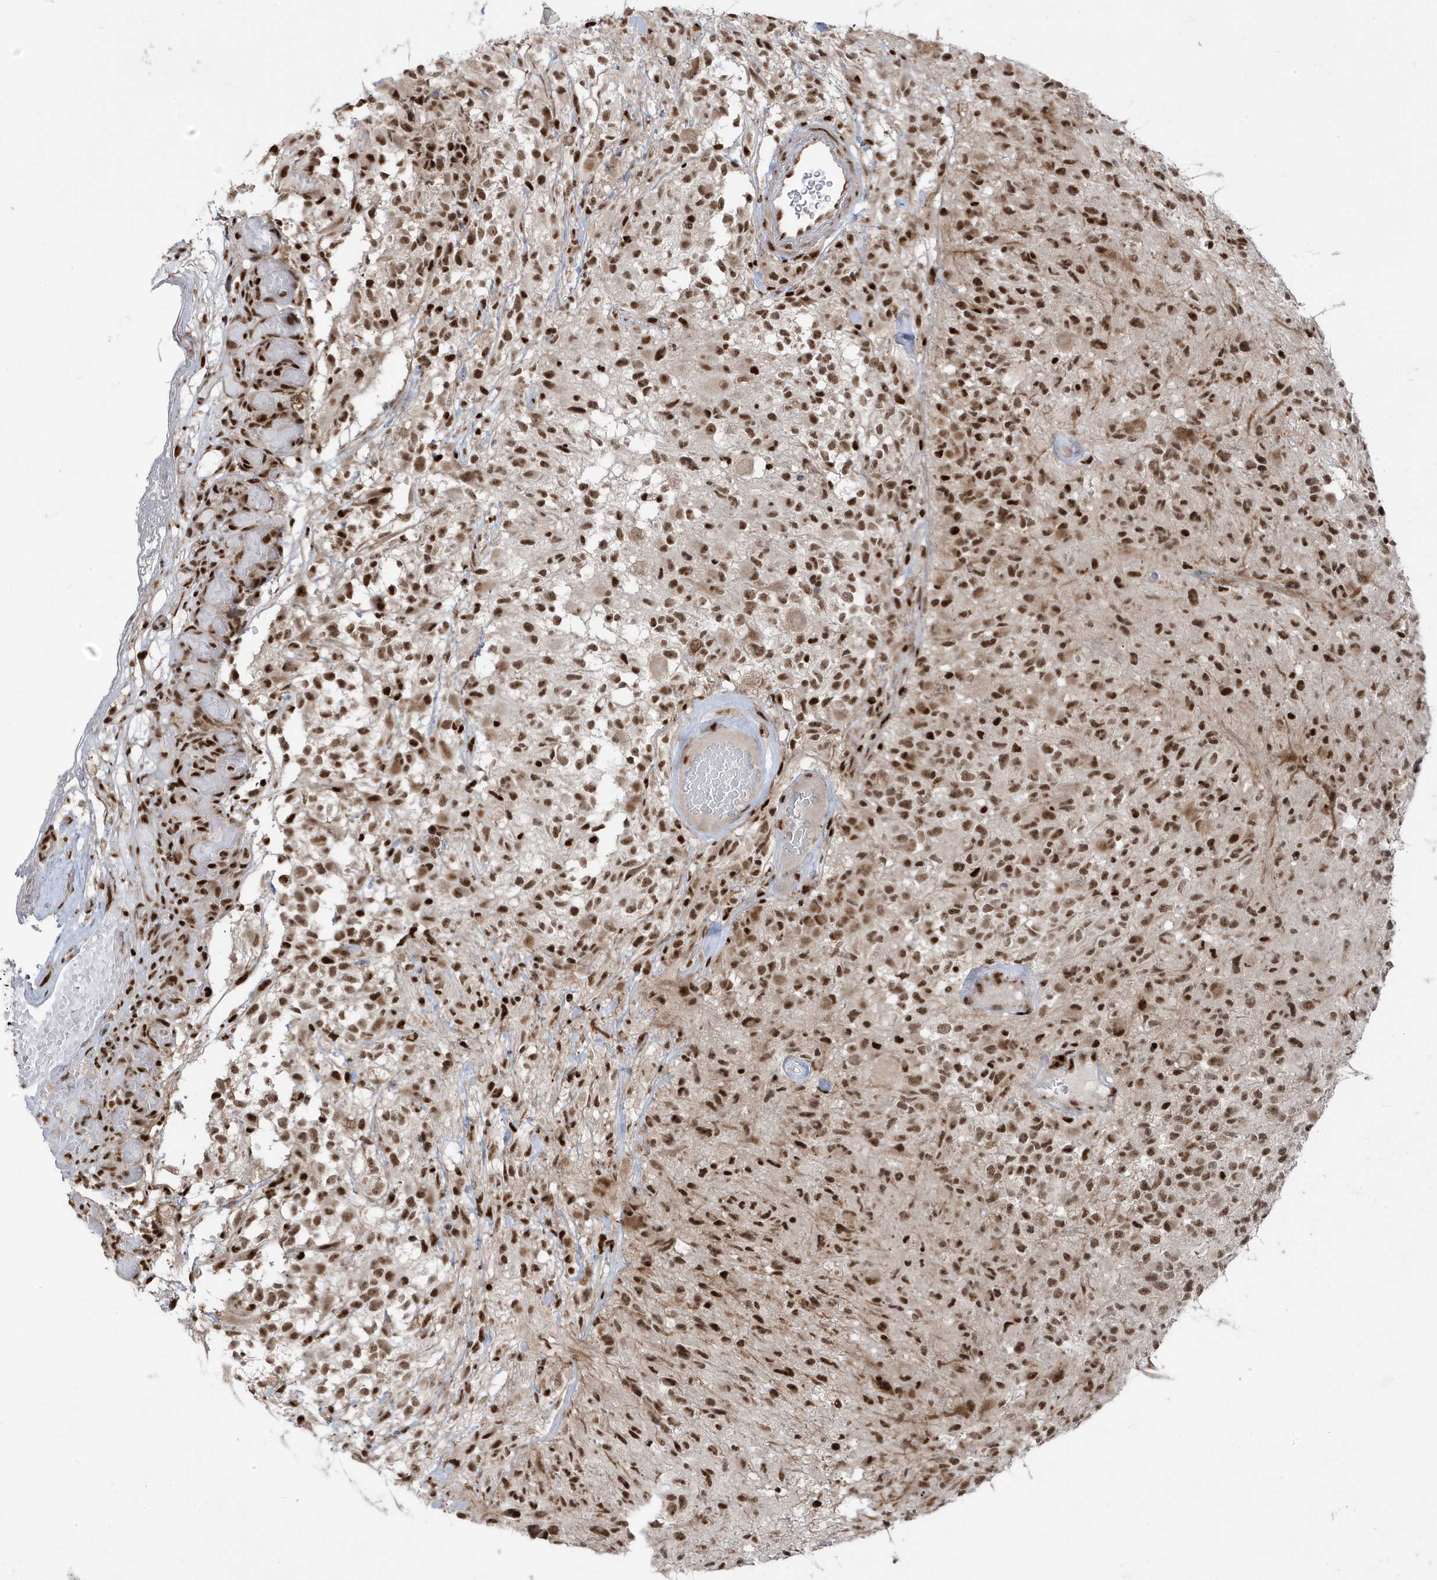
{"staining": {"intensity": "strong", "quantity": ">75%", "location": "nuclear"}, "tissue": "glioma", "cell_type": "Tumor cells", "image_type": "cancer", "snomed": [{"axis": "morphology", "description": "Glioma, malignant, High grade"}, {"axis": "morphology", "description": "Glioblastoma, NOS"}, {"axis": "topography", "description": "Brain"}], "caption": "About >75% of tumor cells in human glioma exhibit strong nuclear protein expression as visualized by brown immunohistochemical staining.", "gene": "MTREX", "patient": {"sex": "male", "age": 60}}